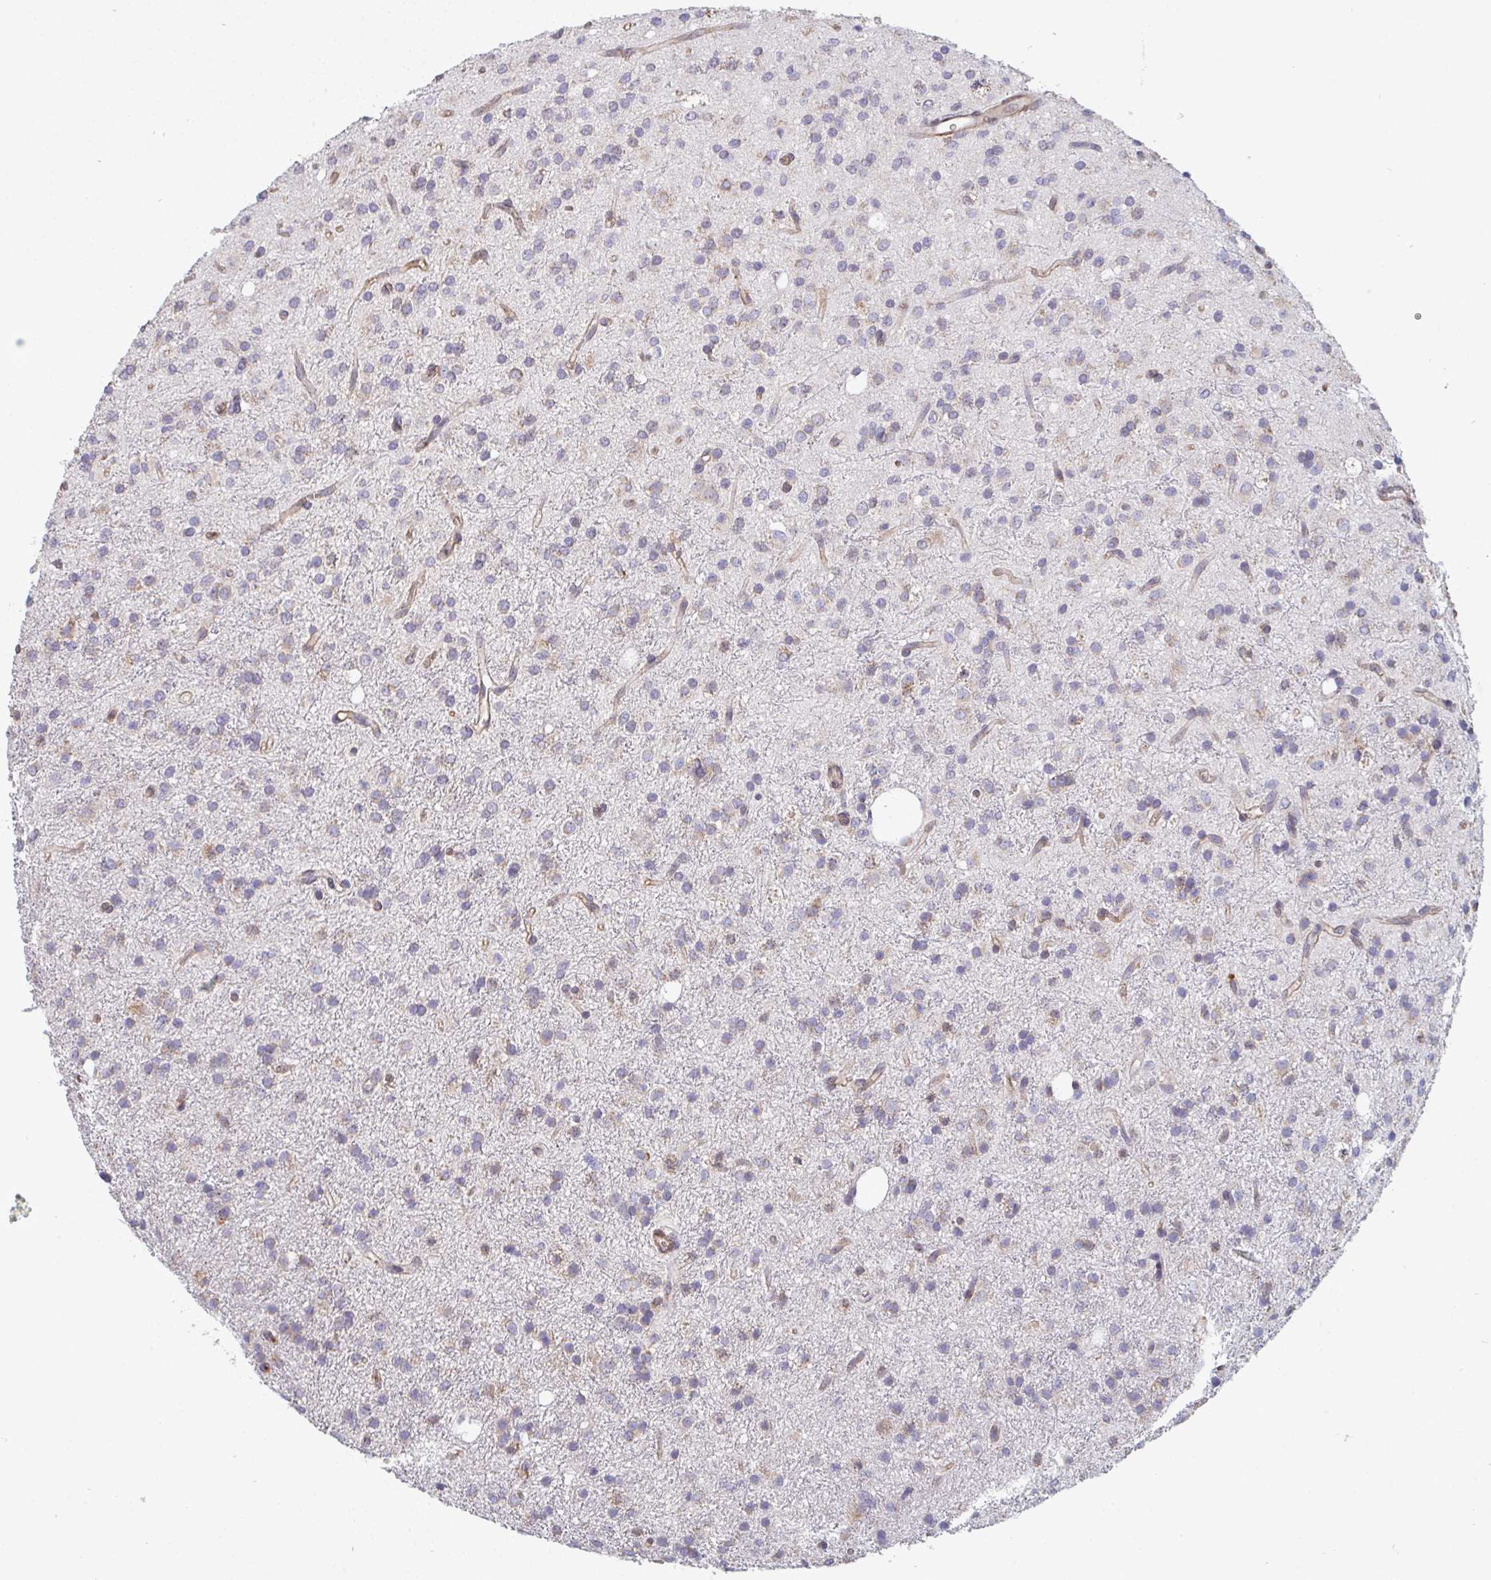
{"staining": {"intensity": "negative", "quantity": "none", "location": "none"}, "tissue": "glioma", "cell_type": "Tumor cells", "image_type": "cancer", "snomed": [{"axis": "morphology", "description": "Glioma, malignant, Low grade"}, {"axis": "topography", "description": "Brain"}], "caption": "Human malignant low-grade glioma stained for a protein using immunohistochemistry (IHC) shows no expression in tumor cells.", "gene": "ISCU", "patient": {"sex": "female", "age": 33}}